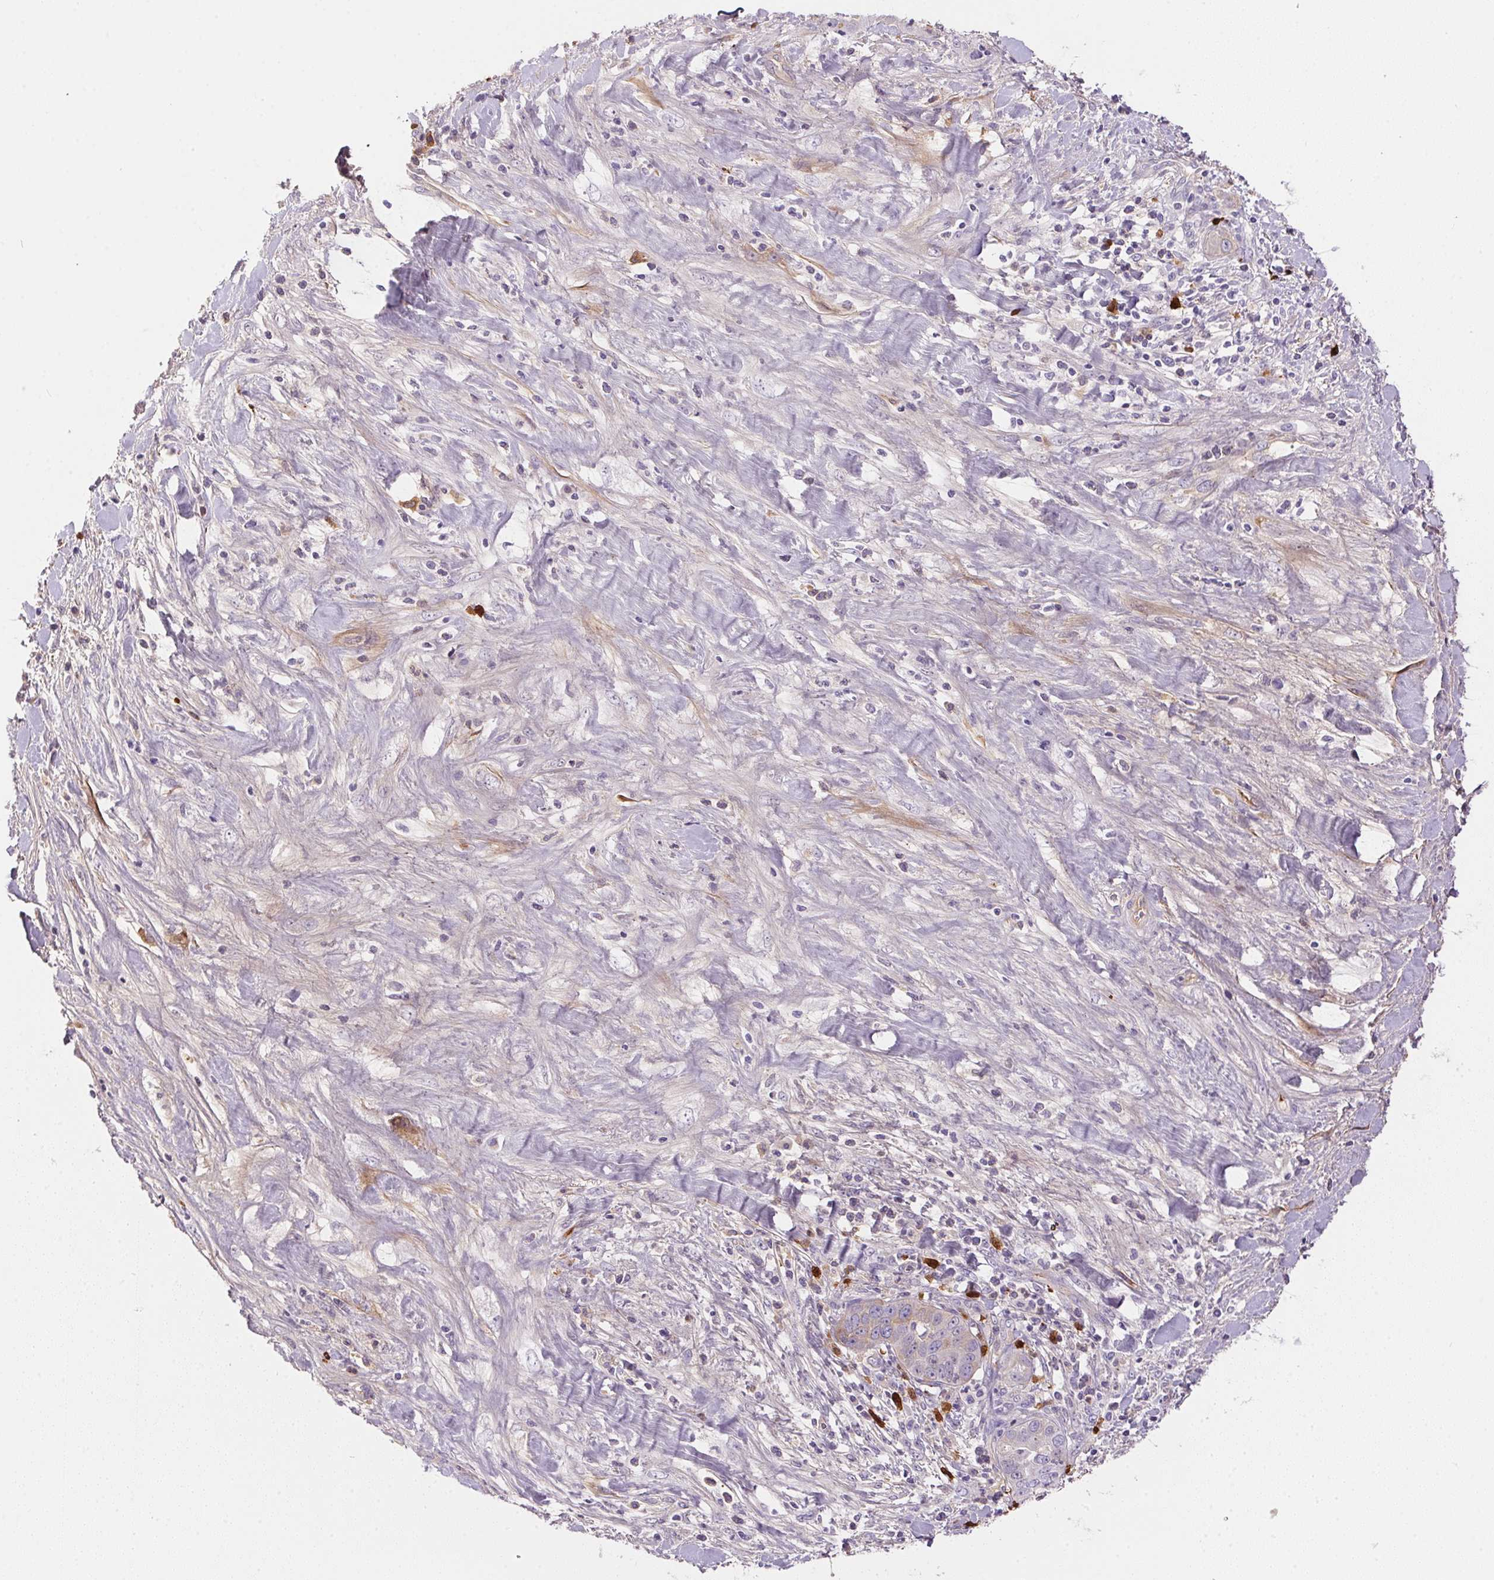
{"staining": {"intensity": "negative", "quantity": "none", "location": "none"}, "tissue": "liver cancer", "cell_type": "Tumor cells", "image_type": "cancer", "snomed": [{"axis": "morphology", "description": "Cholangiocarcinoma"}, {"axis": "topography", "description": "Liver"}], "caption": "This is a histopathology image of immunohistochemistry (IHC) staining of liver cancer (cholangiocarcinoma), which shows no staining in tumor cells.", "gene": "ORM1", "patient": {"sex": "female", "age": 52}}